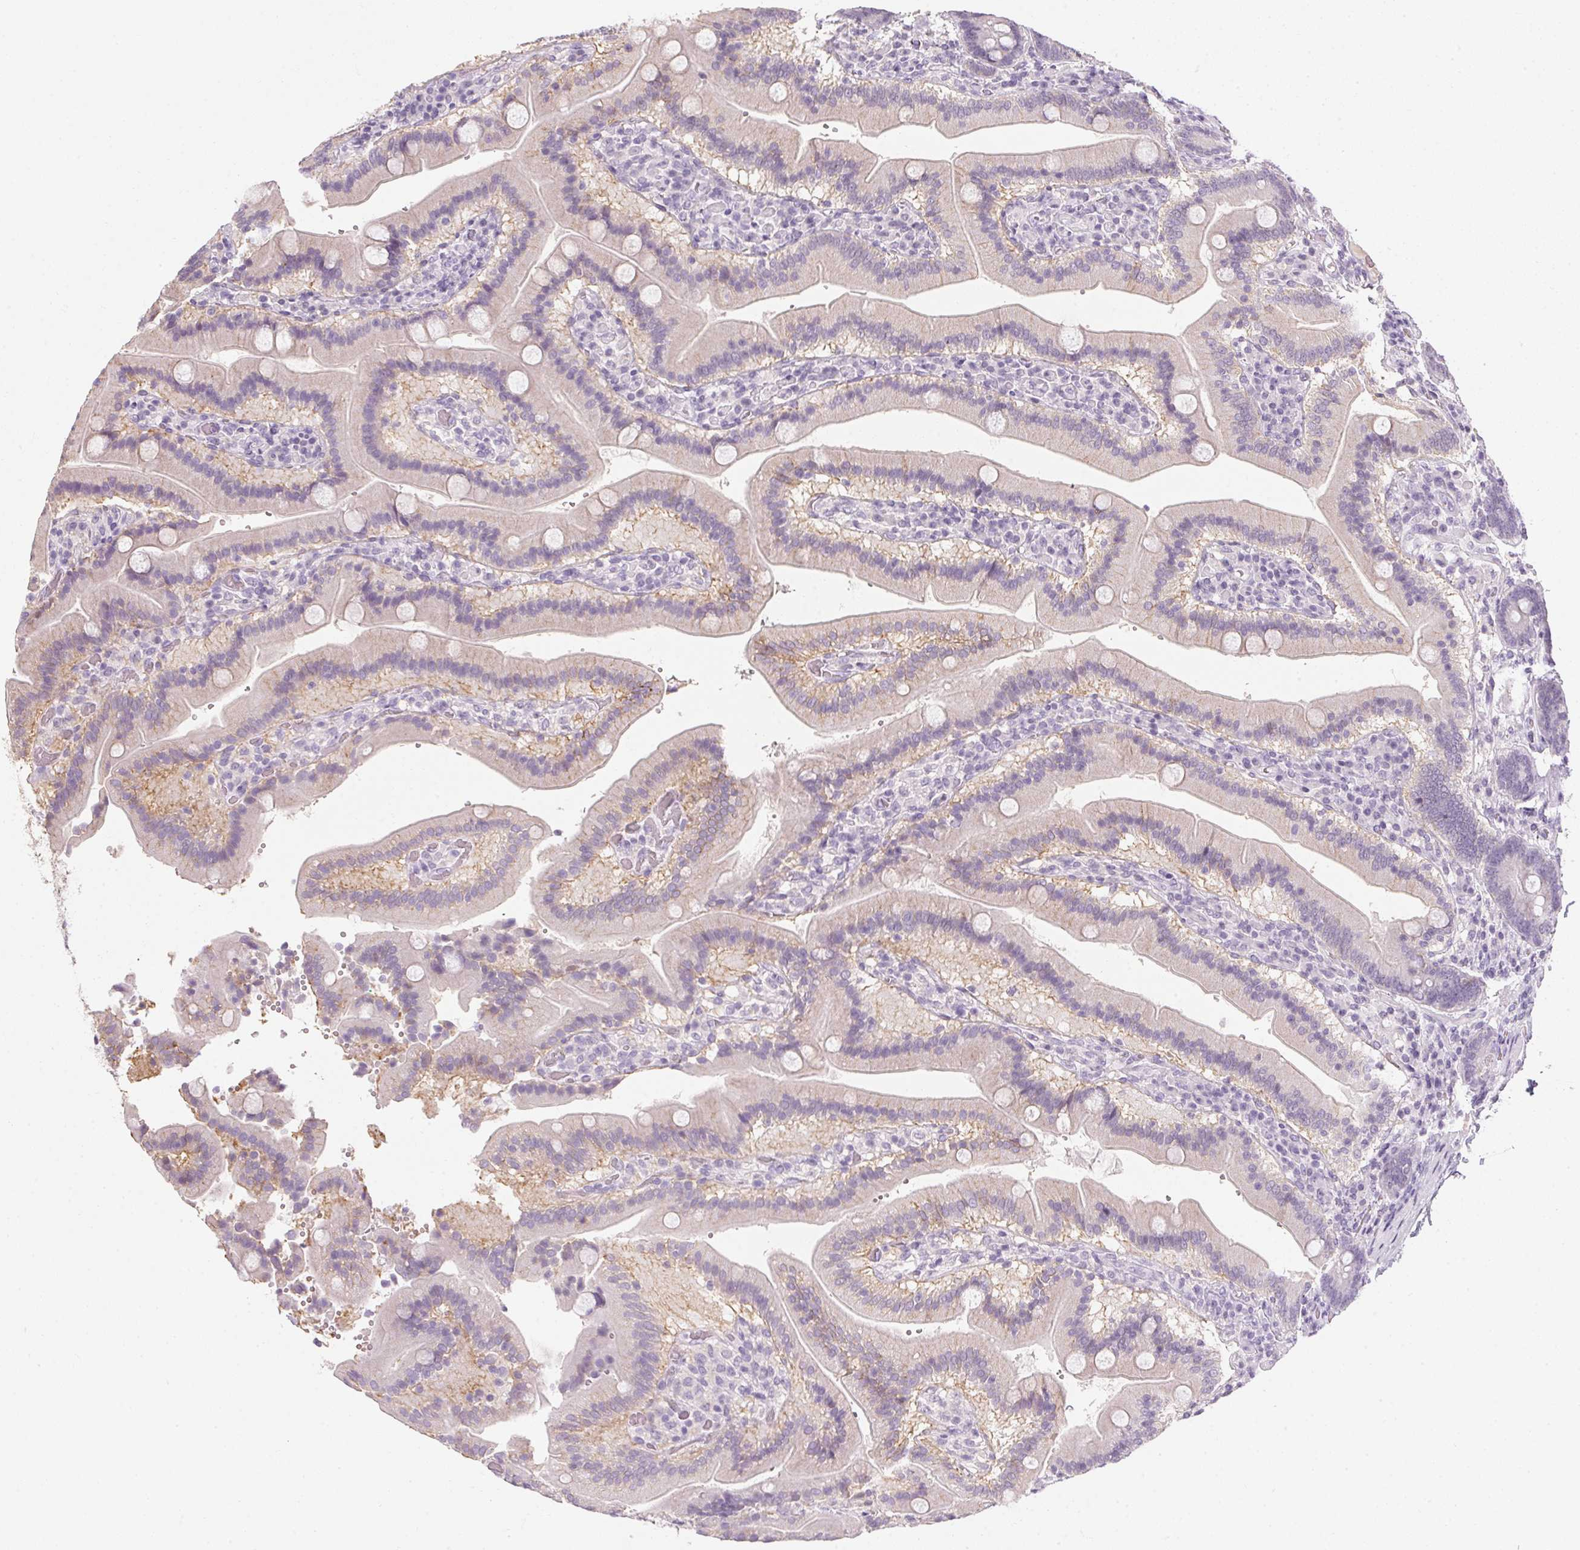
{"staining": {"intensity": "negative", "quantity": "none", "location": "none"}, "tissue": "duodenum", "cell_type": "Glandular cells", "image_type": "normal", "snomed": [{"axis": "morphology", "description": "Normal tissue, NOS"}, {"axis": "topography", "description": "Duodenum"}], "caption": "Glandular cells show no significant protein expression in unremarkable duodenum. (DAB immunohistochemistry (IHC), high magnification).", "gene": "TMEM72", "patient": {"sex": "female", "age": 62}}